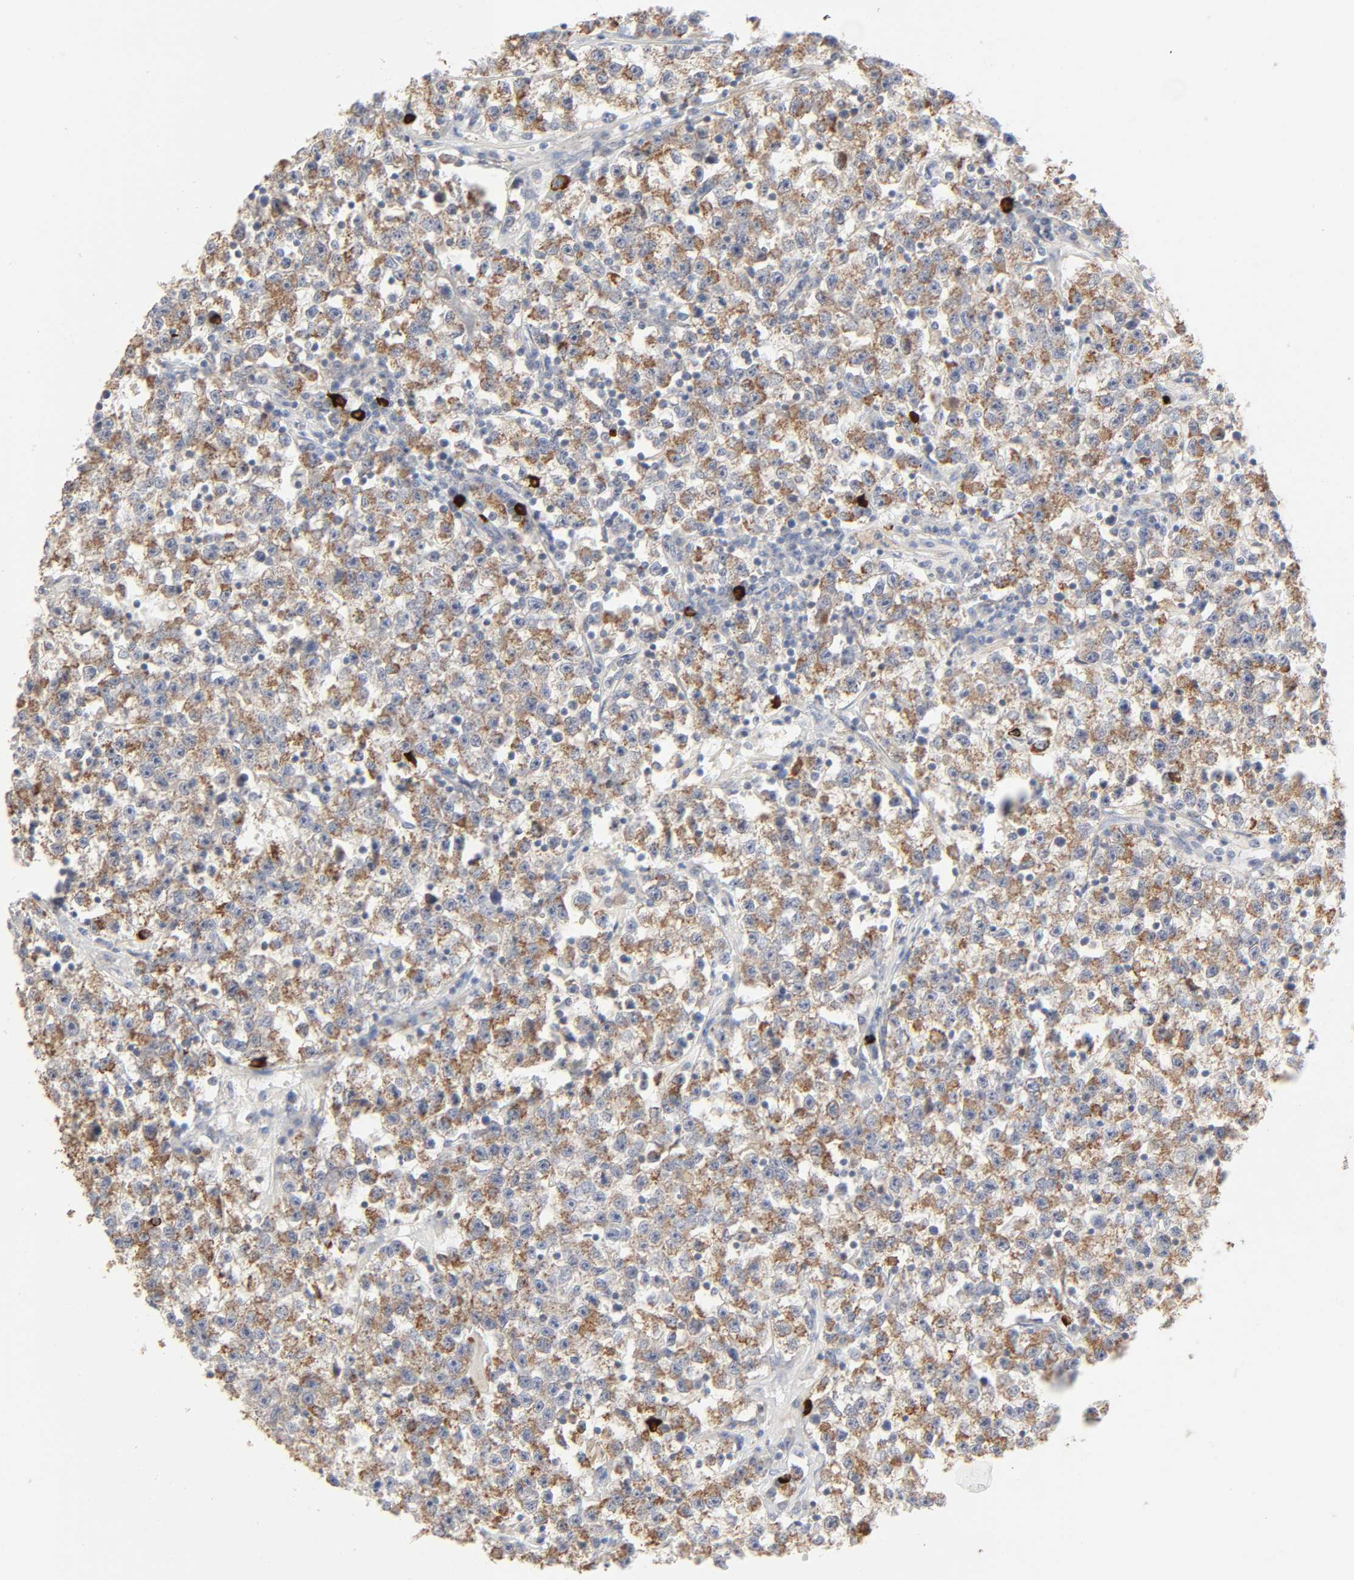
{"staining": {"intensity": "moderate", "quantity": ">75%", "location": "cytoplasmic/membranous"}, "tissue": "testis cancer", "cell_type": "Tumor cells", "image_type": "cancer", "snomed": [{"axis": "morphology", "description": "Seminoma, NOS"}, {"axis": "topography", "description": "Testis"}], "caption": "Protein staining of testis seminoma tissue demonstrates moderate cytoplasmic/membranous staining in about >75% of tumor cells.", "gene": "SYT16", "patient": {"sex": "male", "age": 22}}